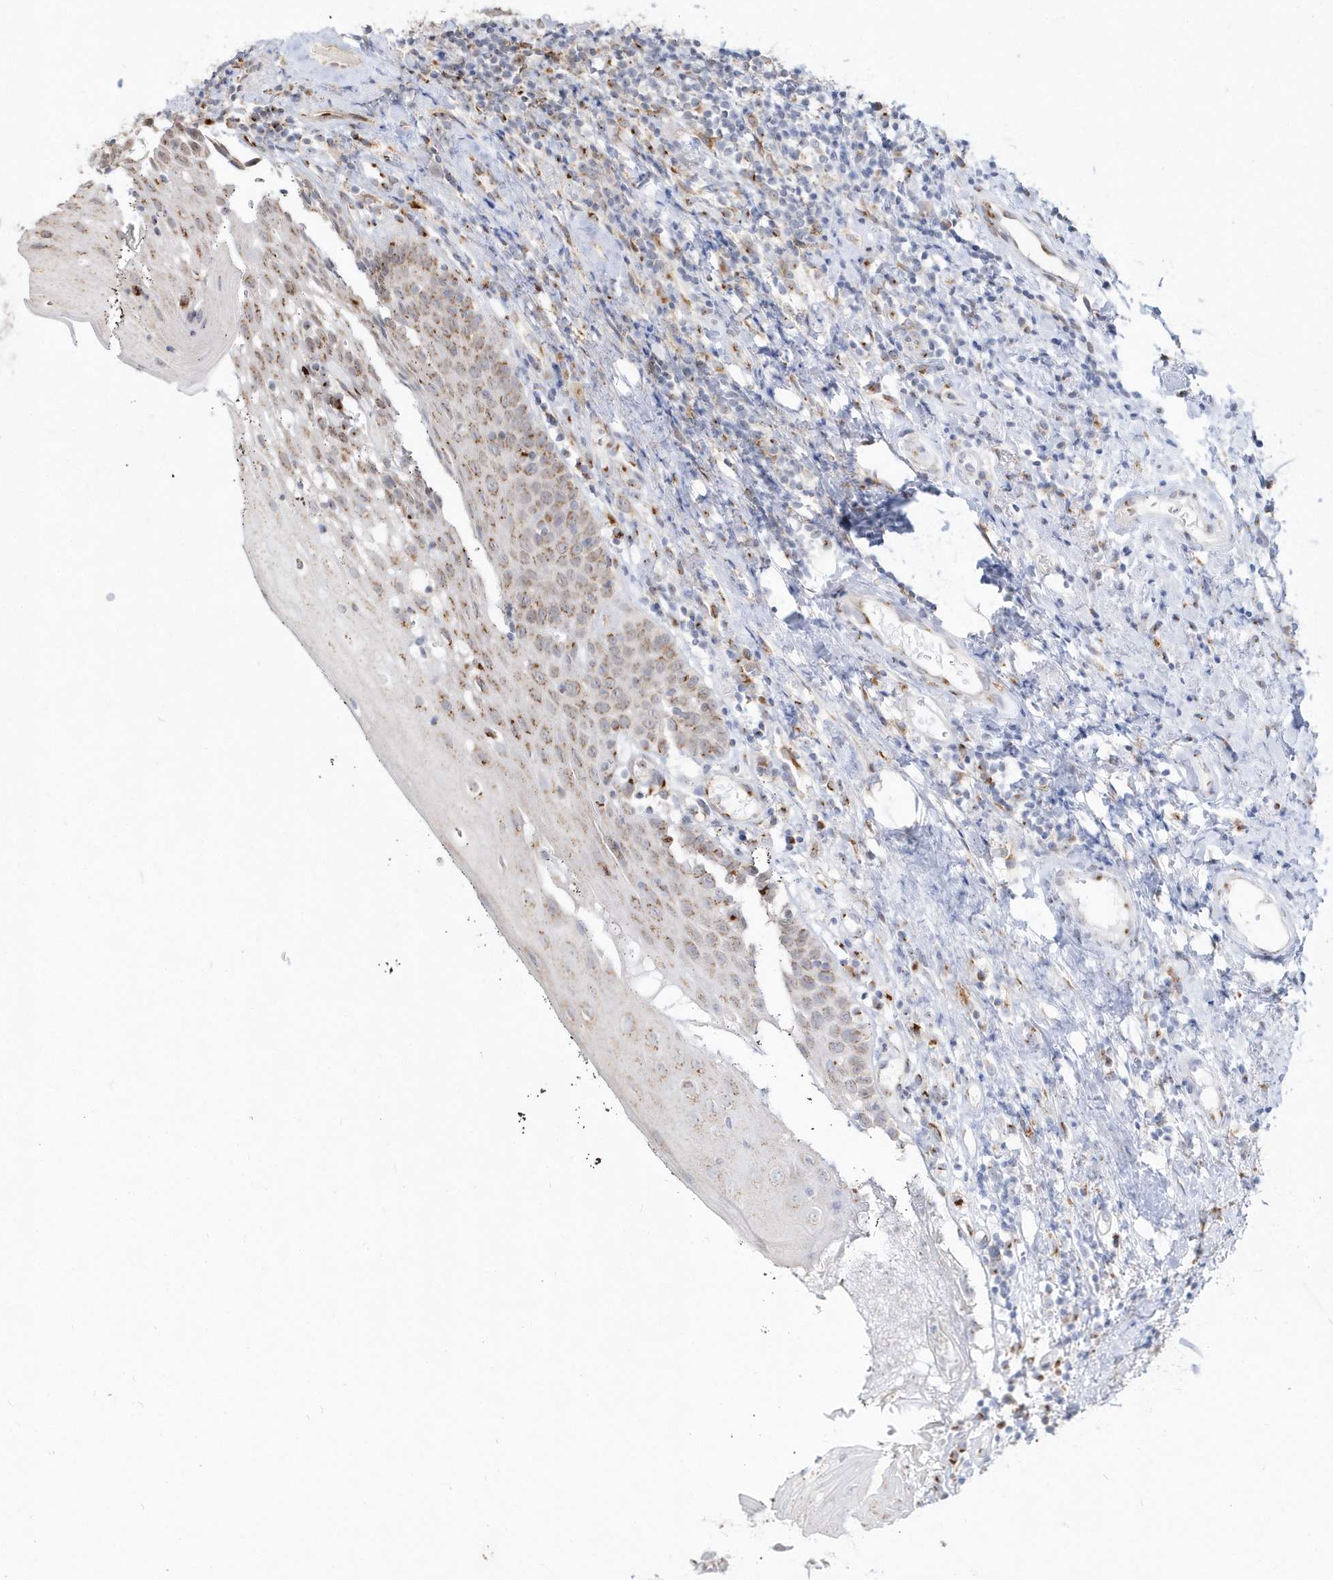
{"staining": {"intensity": "weak", "quantity": "25%-75%", "location": "cytoplasmic/membranous"}, "tissue": "oral mucosa", "cell_type": "Squamous epithelial cells", "image_type": "normal", "snomed": [{"axis": "morphology", "description": "Normal tissue, NOS"}, {"axis": "topography", "description": "Oral tissue"}], "caption": "A low amount of weak cytoplasmic/membranous staining is identified in approximately 25%-75% of squamous epithelial cells in unremarkable oral mucosa.", "gene": "EPC2", "patient": {"sex": "male", "age": 74}}